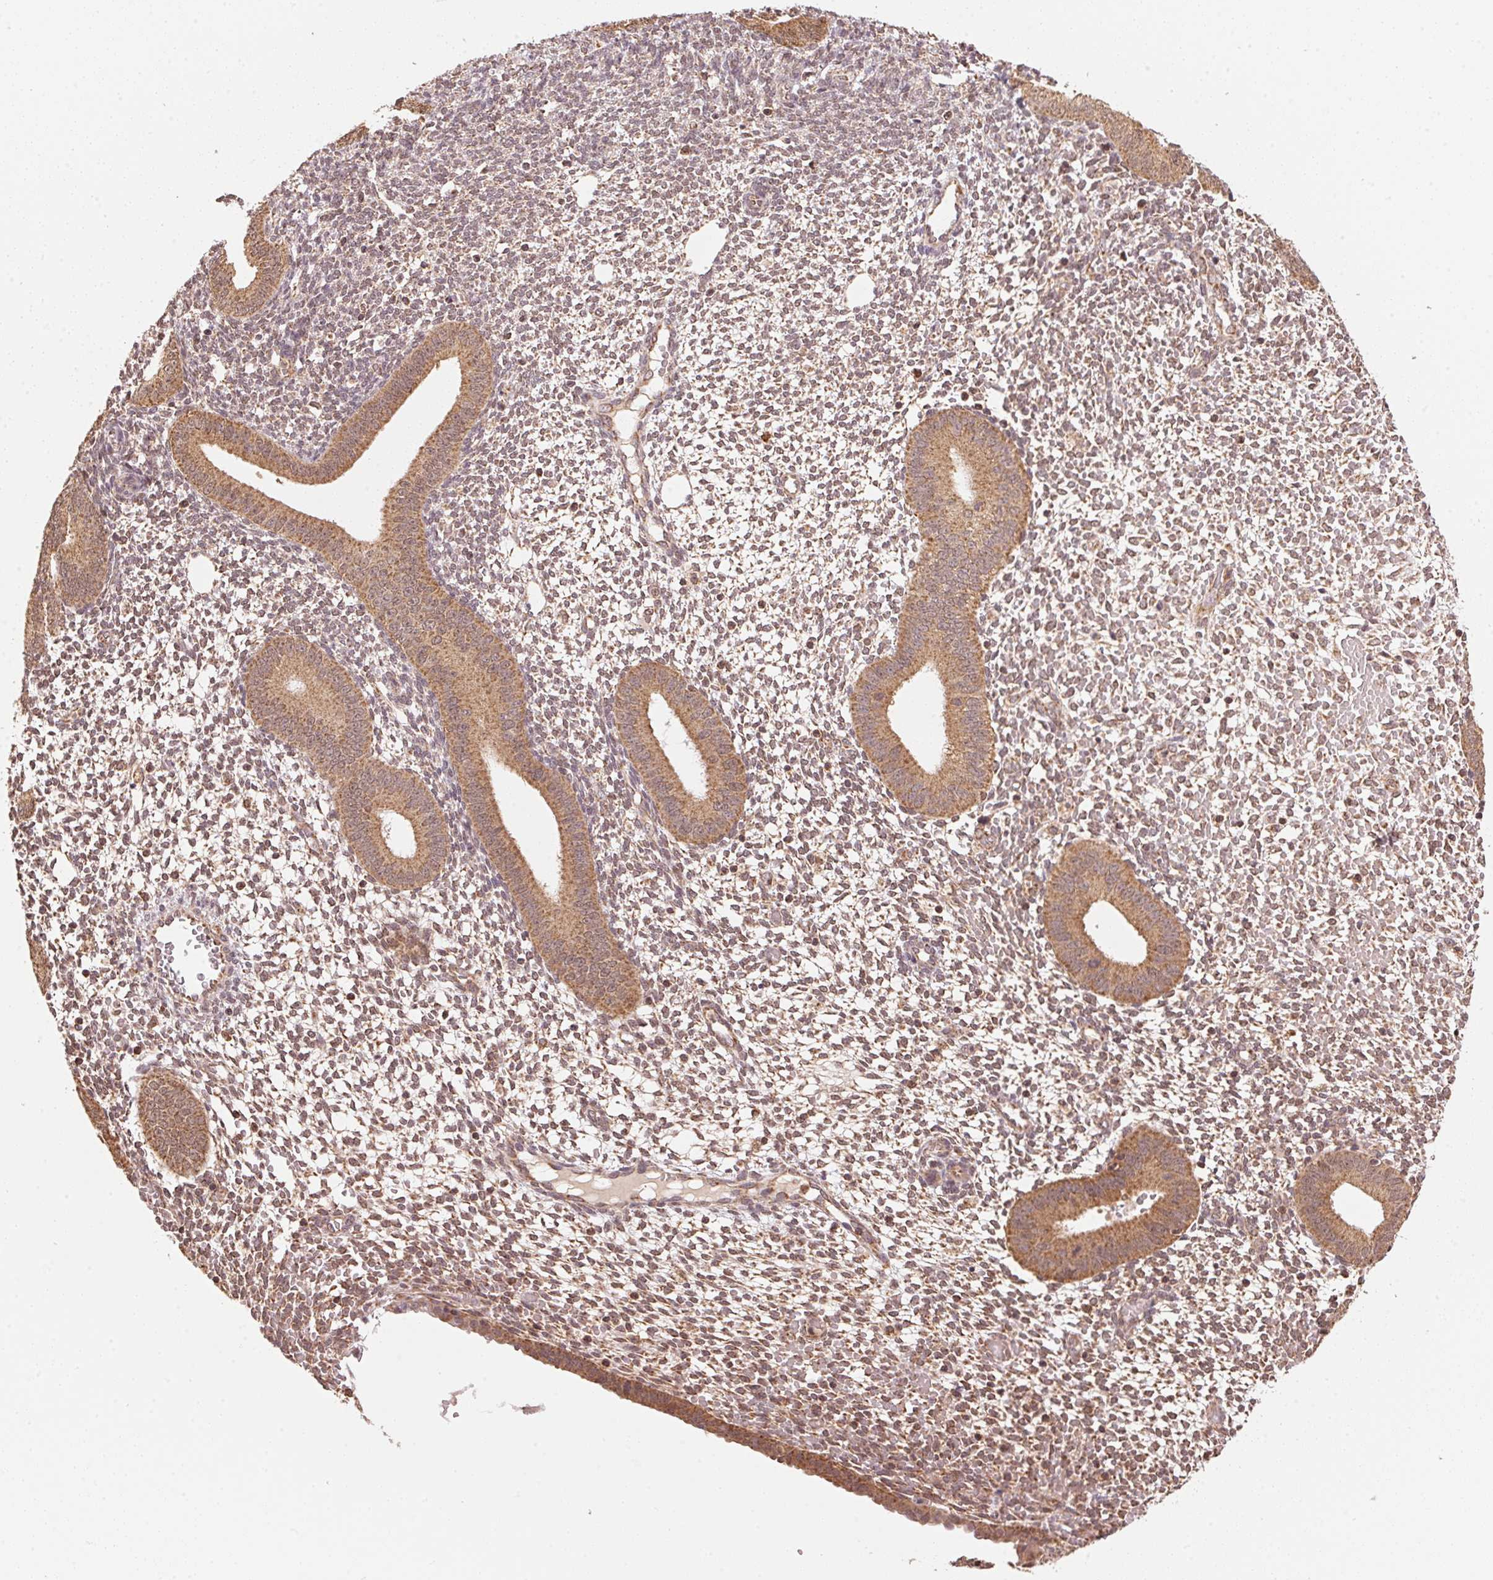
{"staining": {"intensity": "moderate", "quantity": "25%-75%", "location": "cytoplasmic/membranous"}, "tissue": "endometrium", "cell_type": "Cells in endometrial stroma", "image_type": "normal", "snomed": [{"axis": "morphology", "description": "Normal tissue, NOS"}, {"axis": "topography", "description": "Endometrium"}], "caption": "A photomicrograph showing moderate cytoplasmic/membranous expression in about 25%-75% of cells in endometrial stroma in unremarkable endometrium, as visualized by brown immunohistochemical staining.", "gene": "ARHGAP6", "patient": {"sex": "female", "age": 40}}